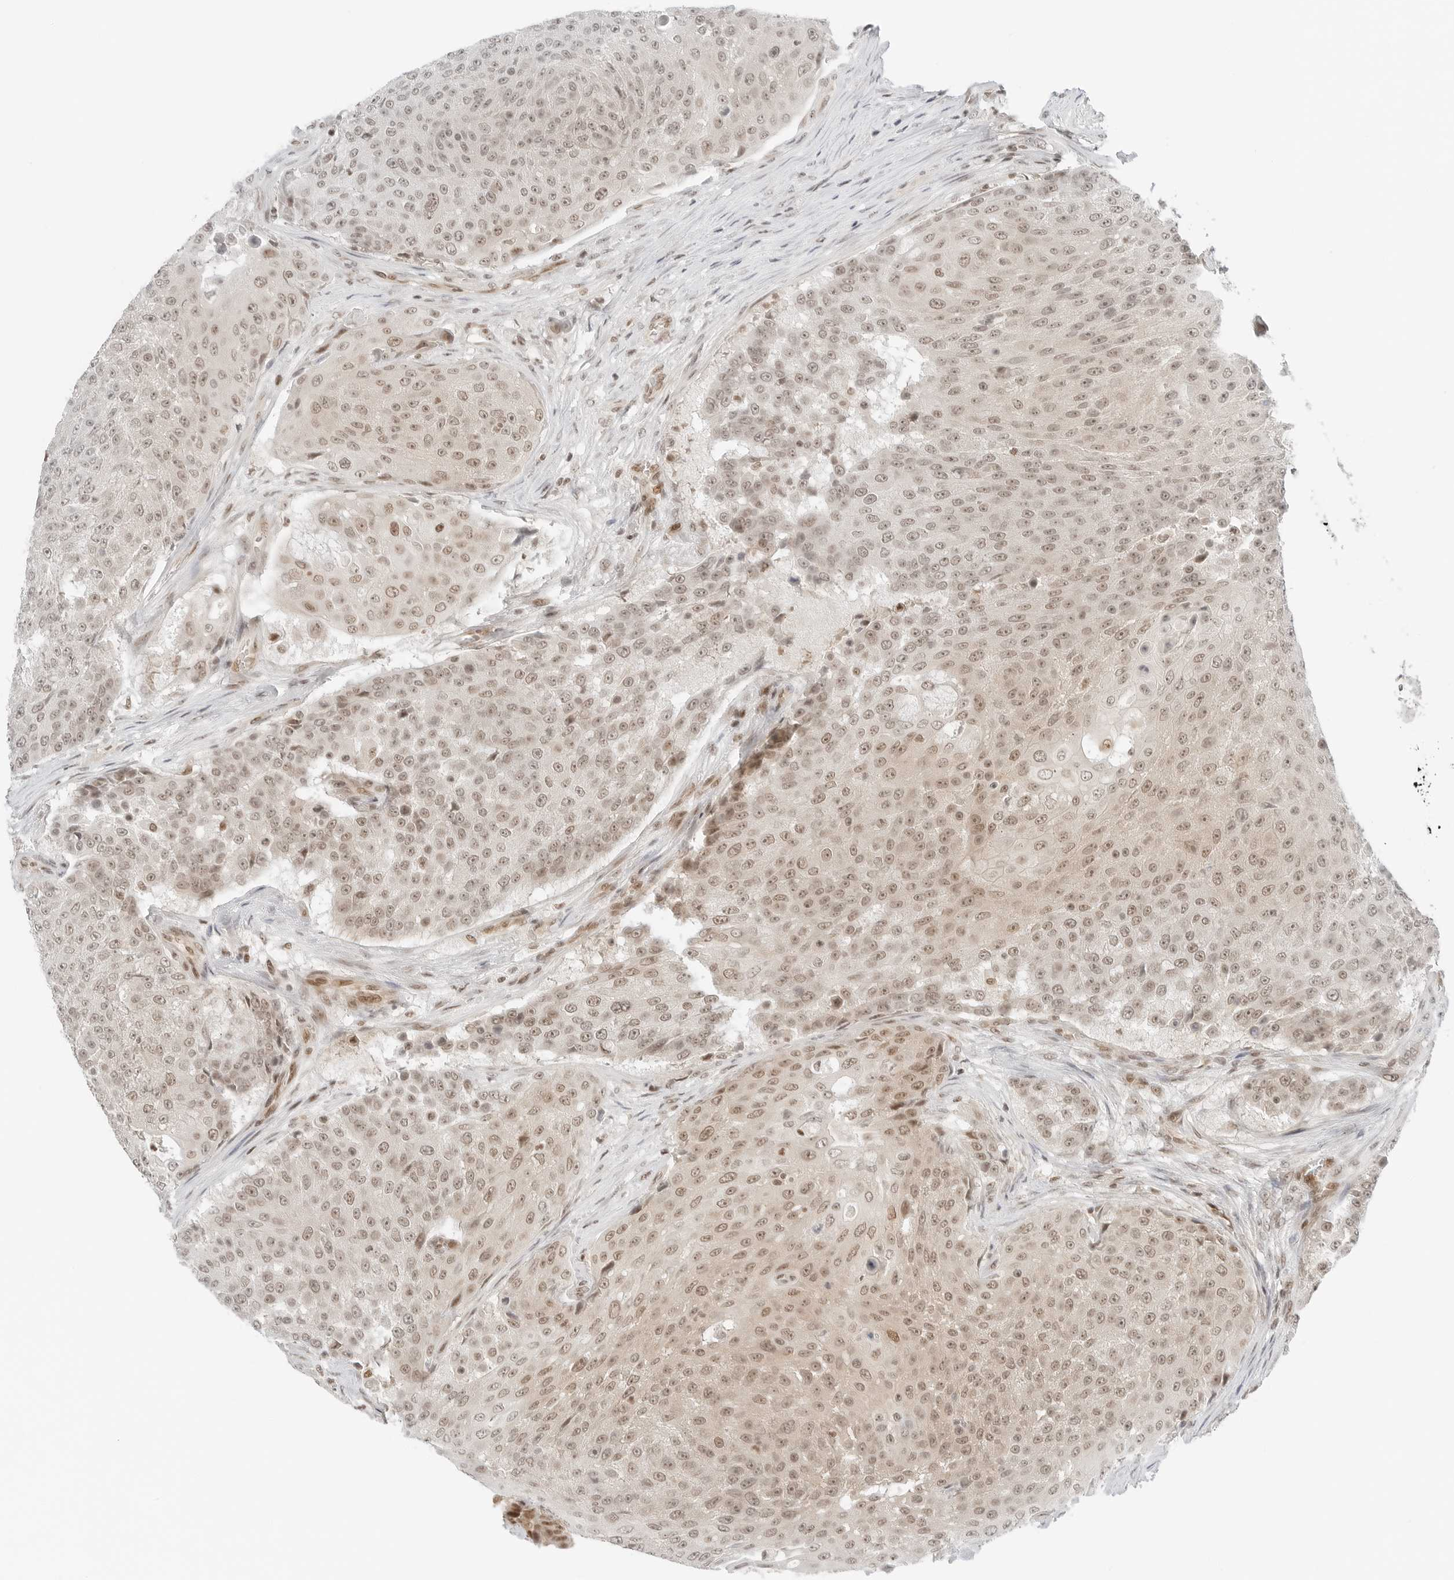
{"staining": {"intensity": "moderate", "quantity": ">75%", "location": "nuclear"}, "tissue": "urothelial cancer", "cell_type": "Tumor cells", "image_type": "cancer", "snomed": [{"axis": "morphology", "description": "Urothelial carcinoma, High grade"}, {"axis": "topography", "description": "Urinary bladder"}], "caption": "Urothelial cancer was stained to show a protein in brown. There is medium levels of moderate nuclear expression in approximately >75% of tumor cells.", "gene": "CRTC2", "patient": {"sex": "female", "age": 63}}